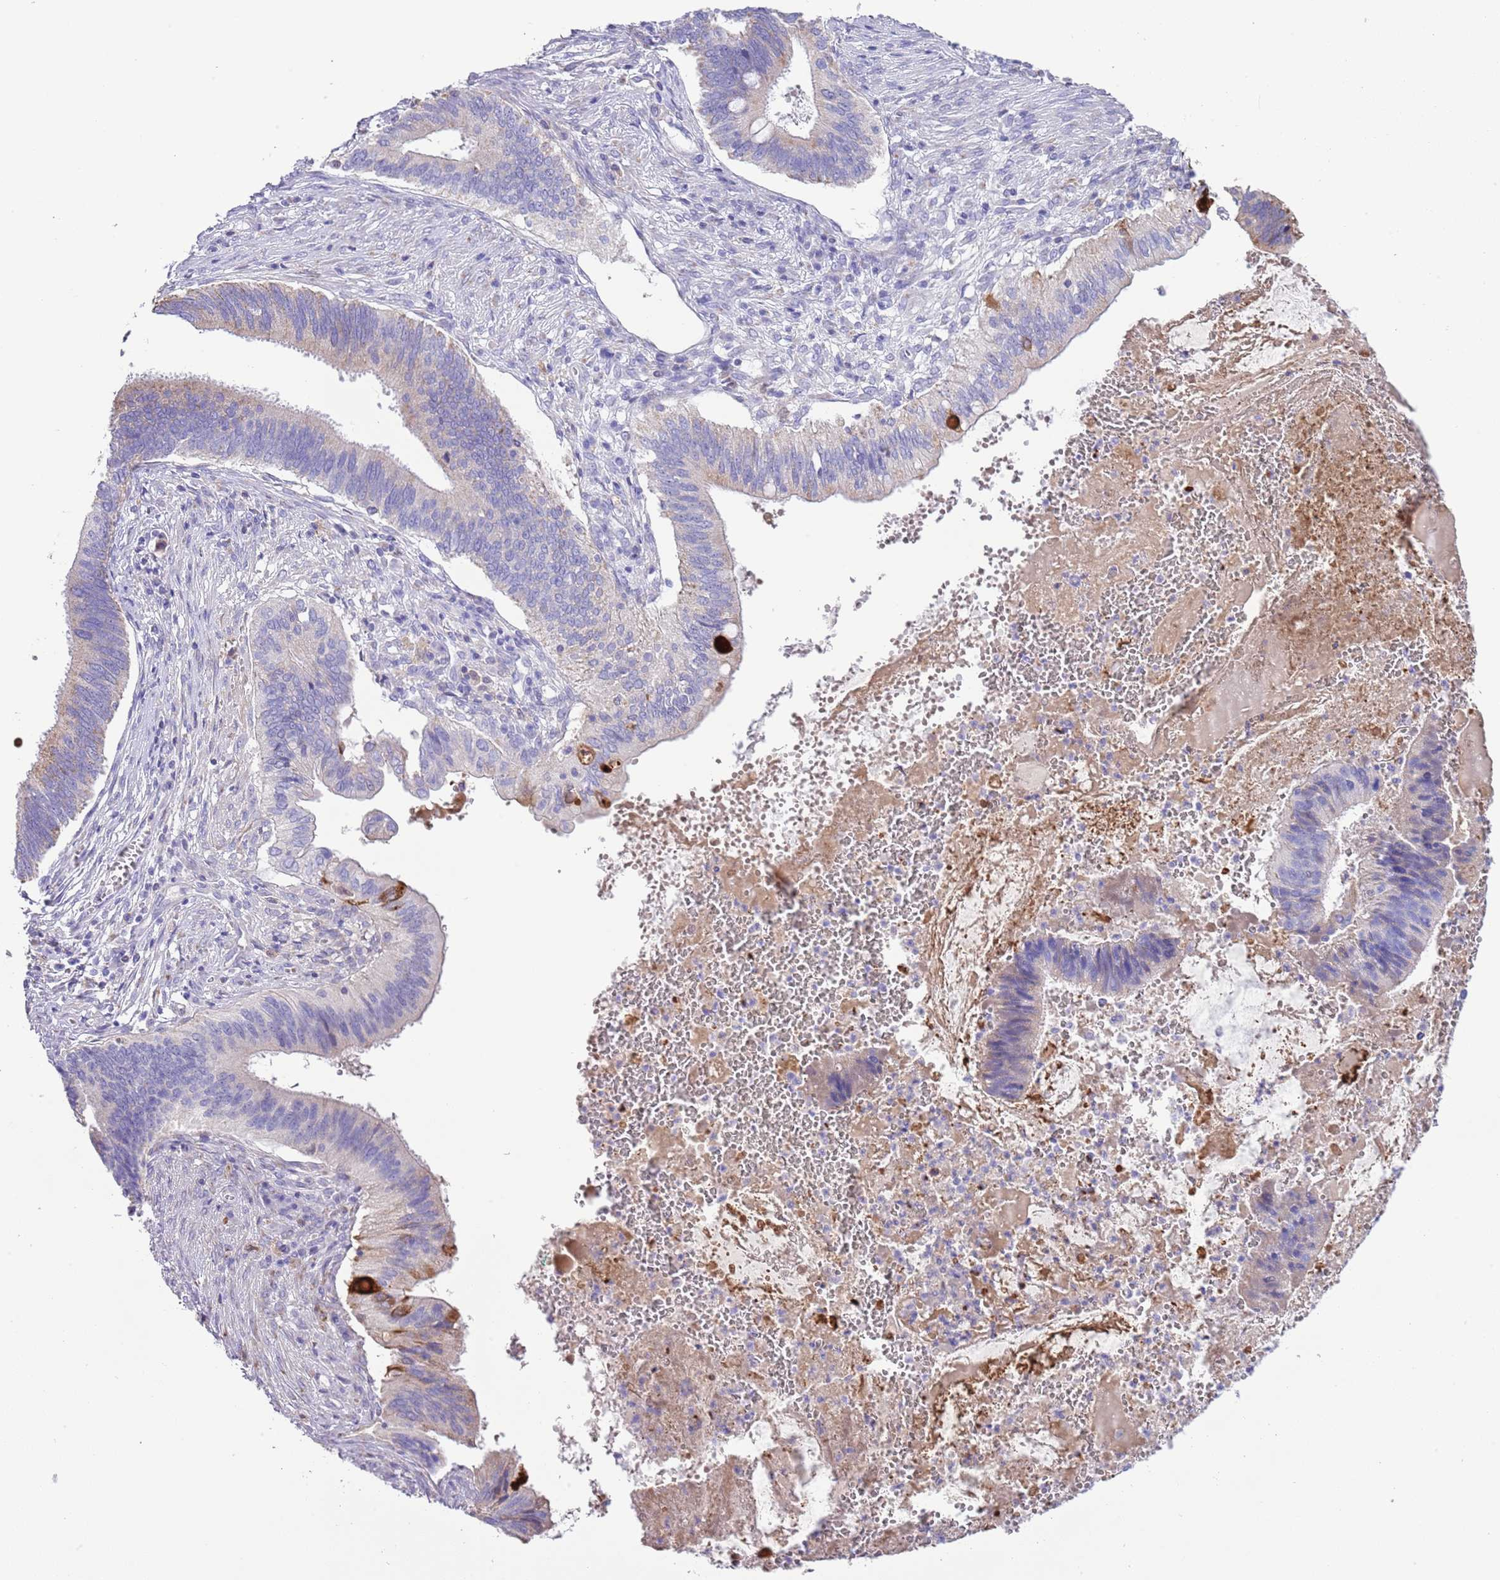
{"staining": {"intensity": "moderate", "quantity": "<25%", "location": "cytoplasmic/membranous"}, "tissue": "cervical cancer", "cell_type": "Tumor cells", "image_type": "cancer", "snomed": [{"axis": "morphology", "description": "Adenocarcinoma, NOS"}, {"axis": "topography", "description": "Cervix"}], "caption": "Brown immunohistochemical staining in cervical cancer (adenocarcinoma) exhibits moderate cytoplasmic/membranous staining in about <25% of tumor cells.", "gene": "ABHD17C", "patient": {"sex": "female", "age": 42}}